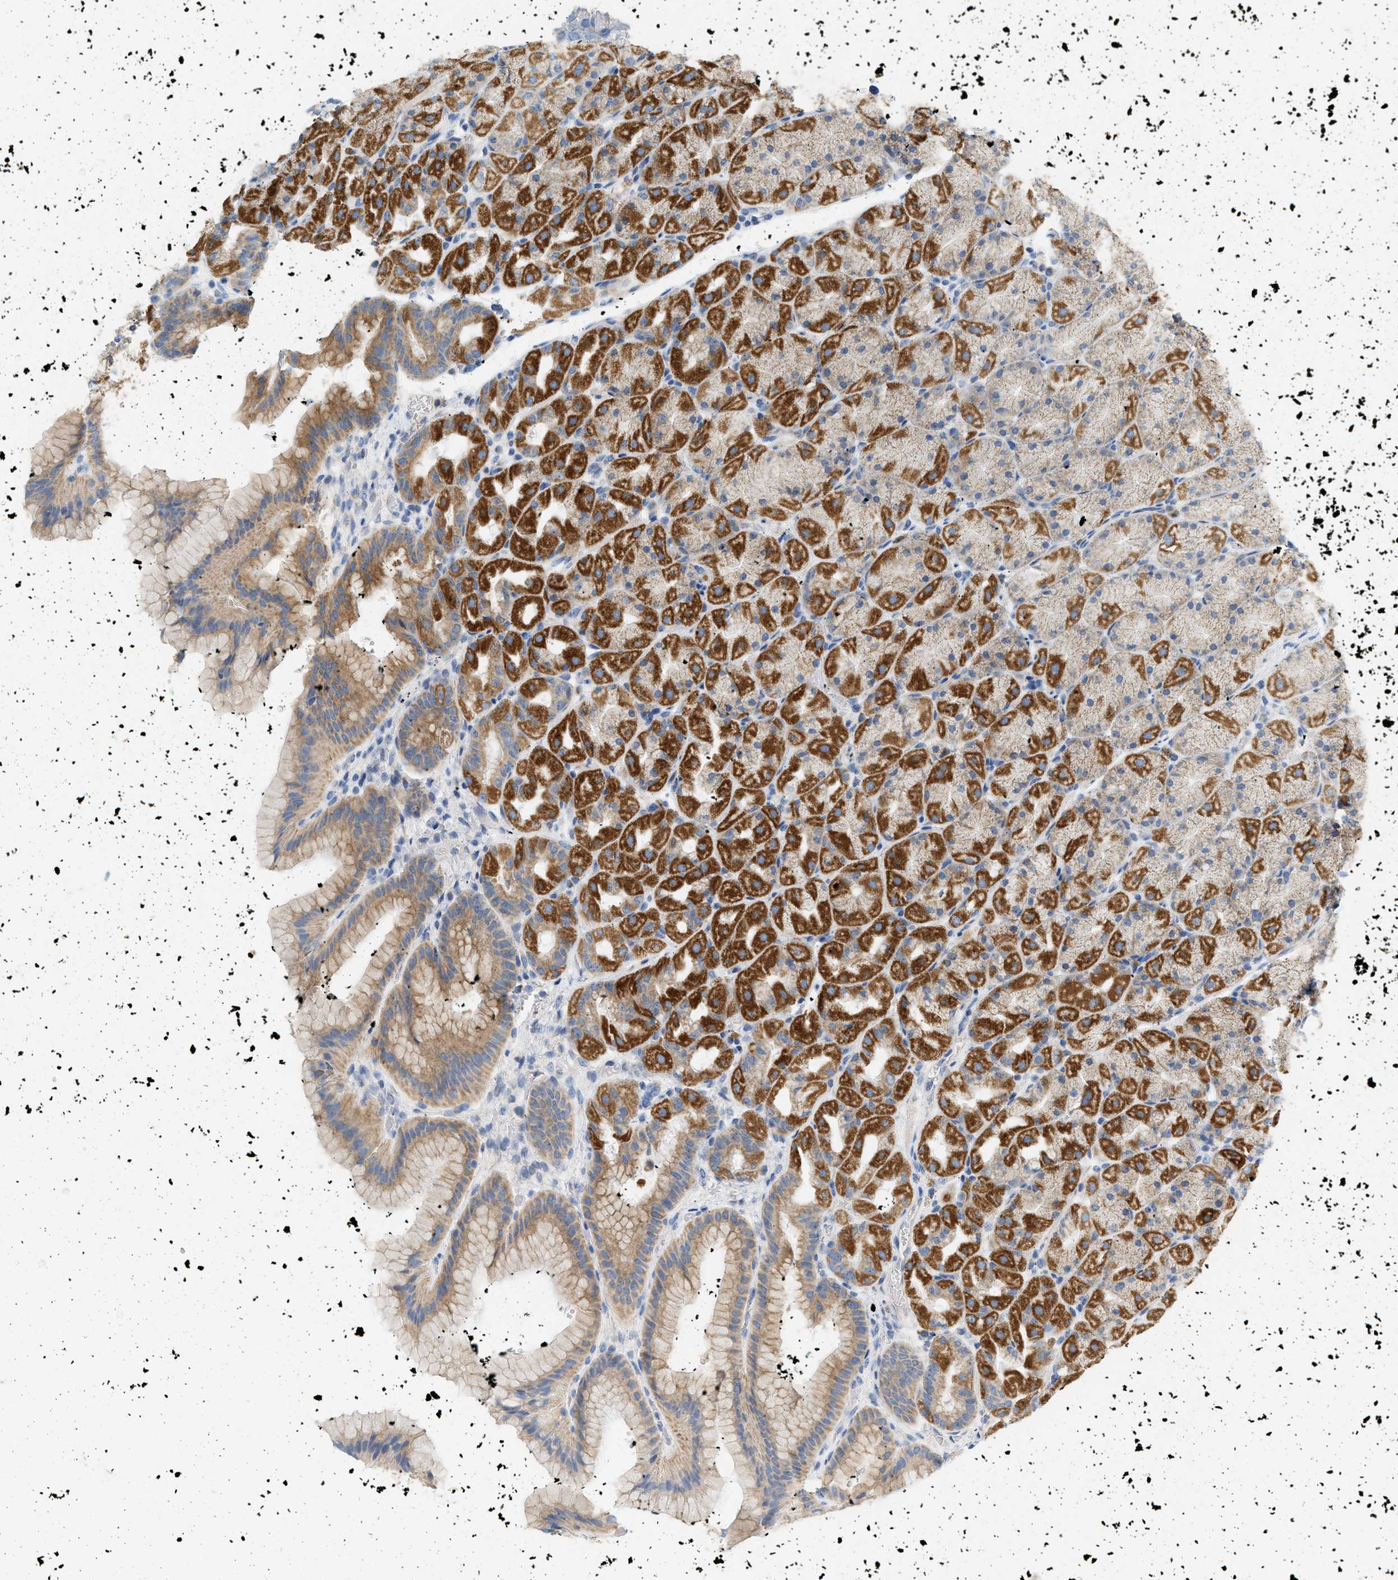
{"staining": {"intensity": "strong", "quantity": "25%-75%", "location": "cytoplasmic/membranous"}, "tissue": "stomach", "cell_type": "Glandular cells", "image_type": "normal", "snomed": [{"axis": "morphology", "description": "Normal tissue, NOS"}, {"axis": "morphology", "description": "Carcinoid, malignant, NOS"}, {"axis": "topography", "description": "Stomach, upper"}], "caption": "IHC of unremarkable human stomach reveals high levels of strong cytoplasmic/membranous positivity in approximately 25%-75% of glandular cells.", "gene": "NDUFS8", "patient": {"sex": "male", "age": 39}}